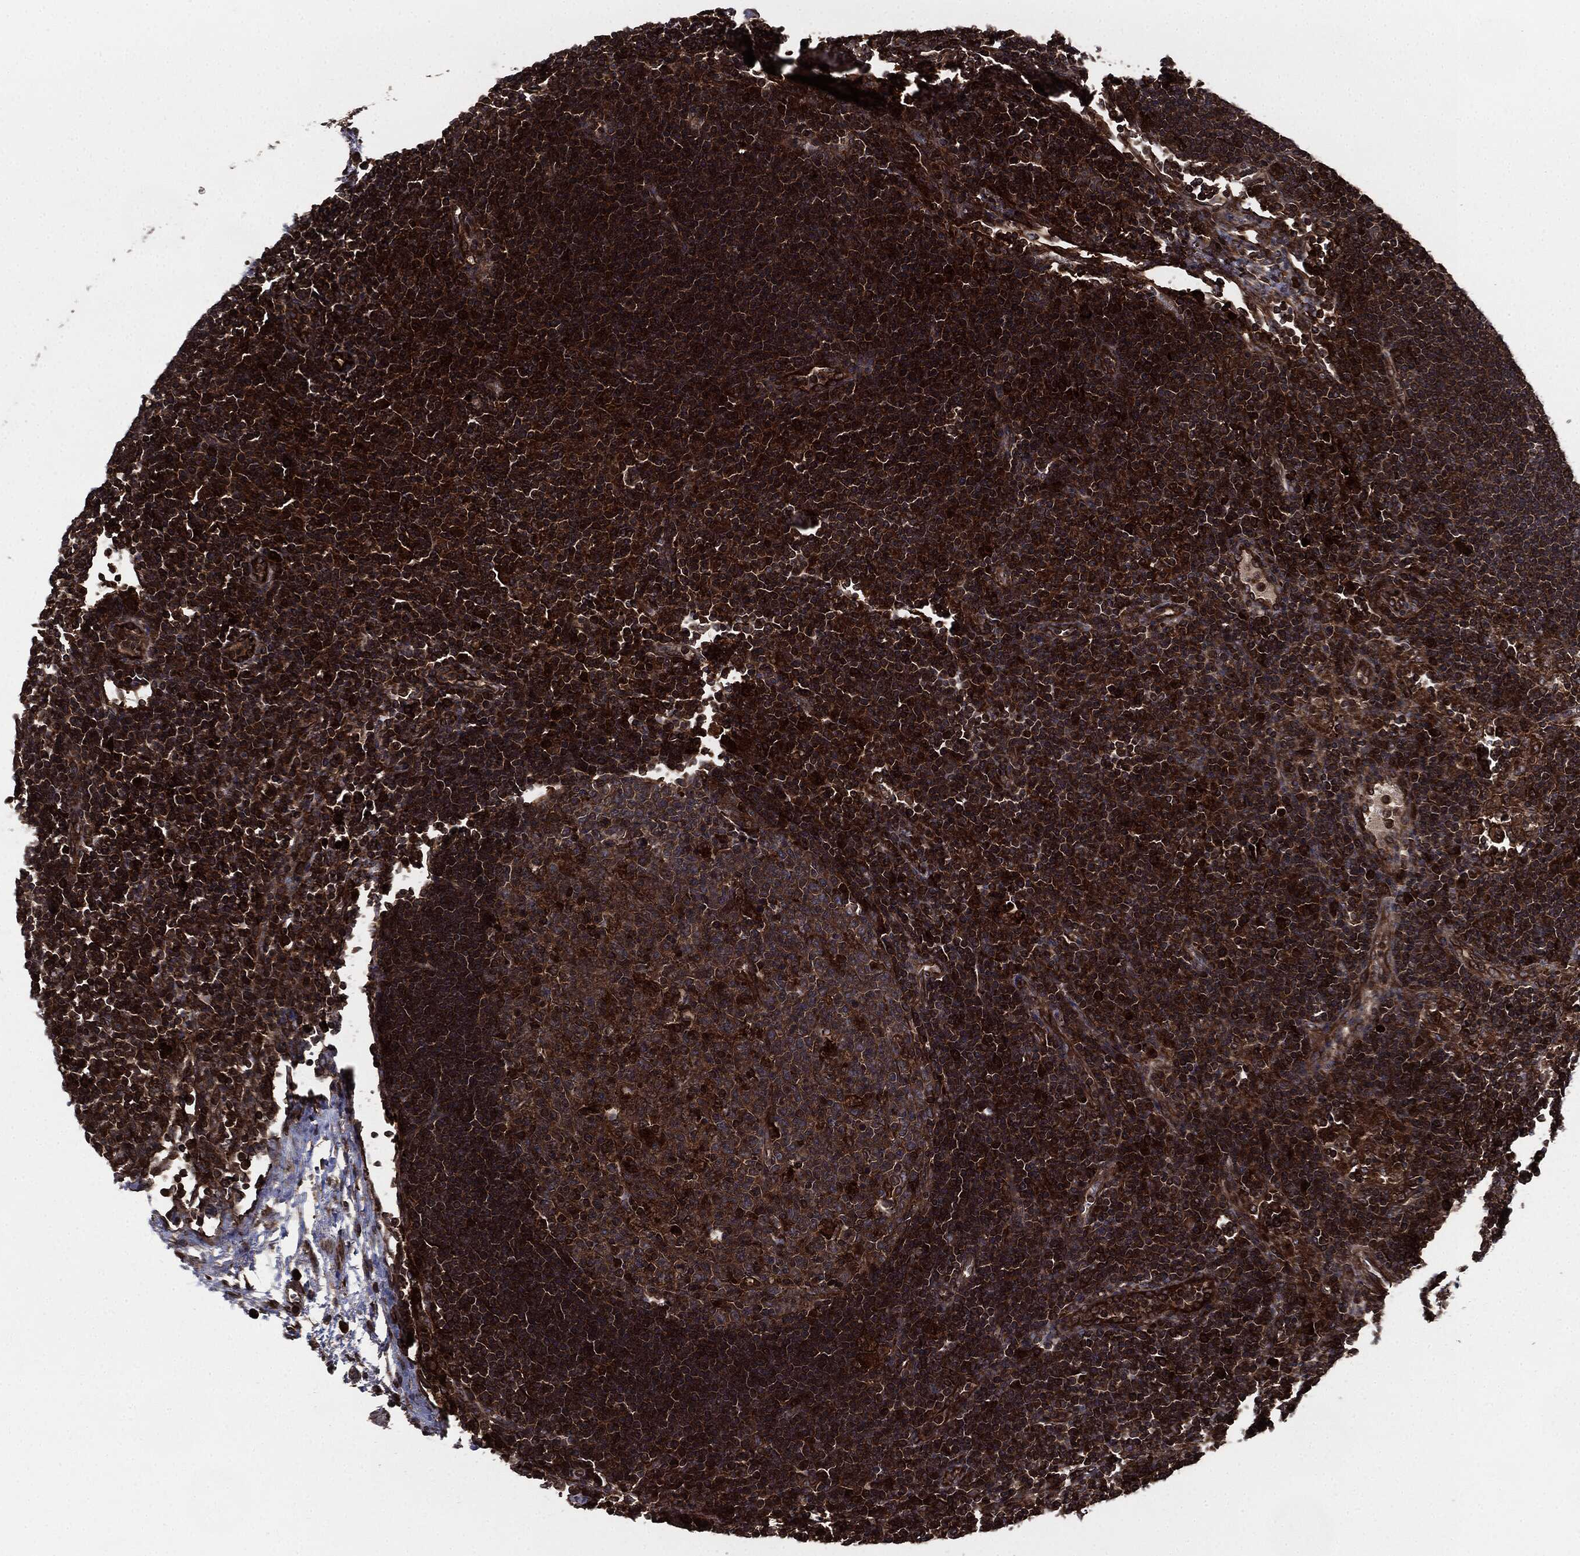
{"staining": {"intensity": "strong", "quantity": "<25%", "location": "cytoplasmic/membranous"}, "tissue": "lymph node", "cell_type": "Germinal center cells", "image_type": "normal", "snomed": [{"axis": "morphology", "description": "Normal tissue, NOS"}, {"axis": "topography", "description": "Lymph node"}], "caption": "This is a micrograph of immunohistochemistry staining of benign lymph node, which shows strong positivity in the cytoplasmic/membranous of germinal center cells.", "gene": "RAP1GDS1", "patient": {"sex": "female", "age": 67}}